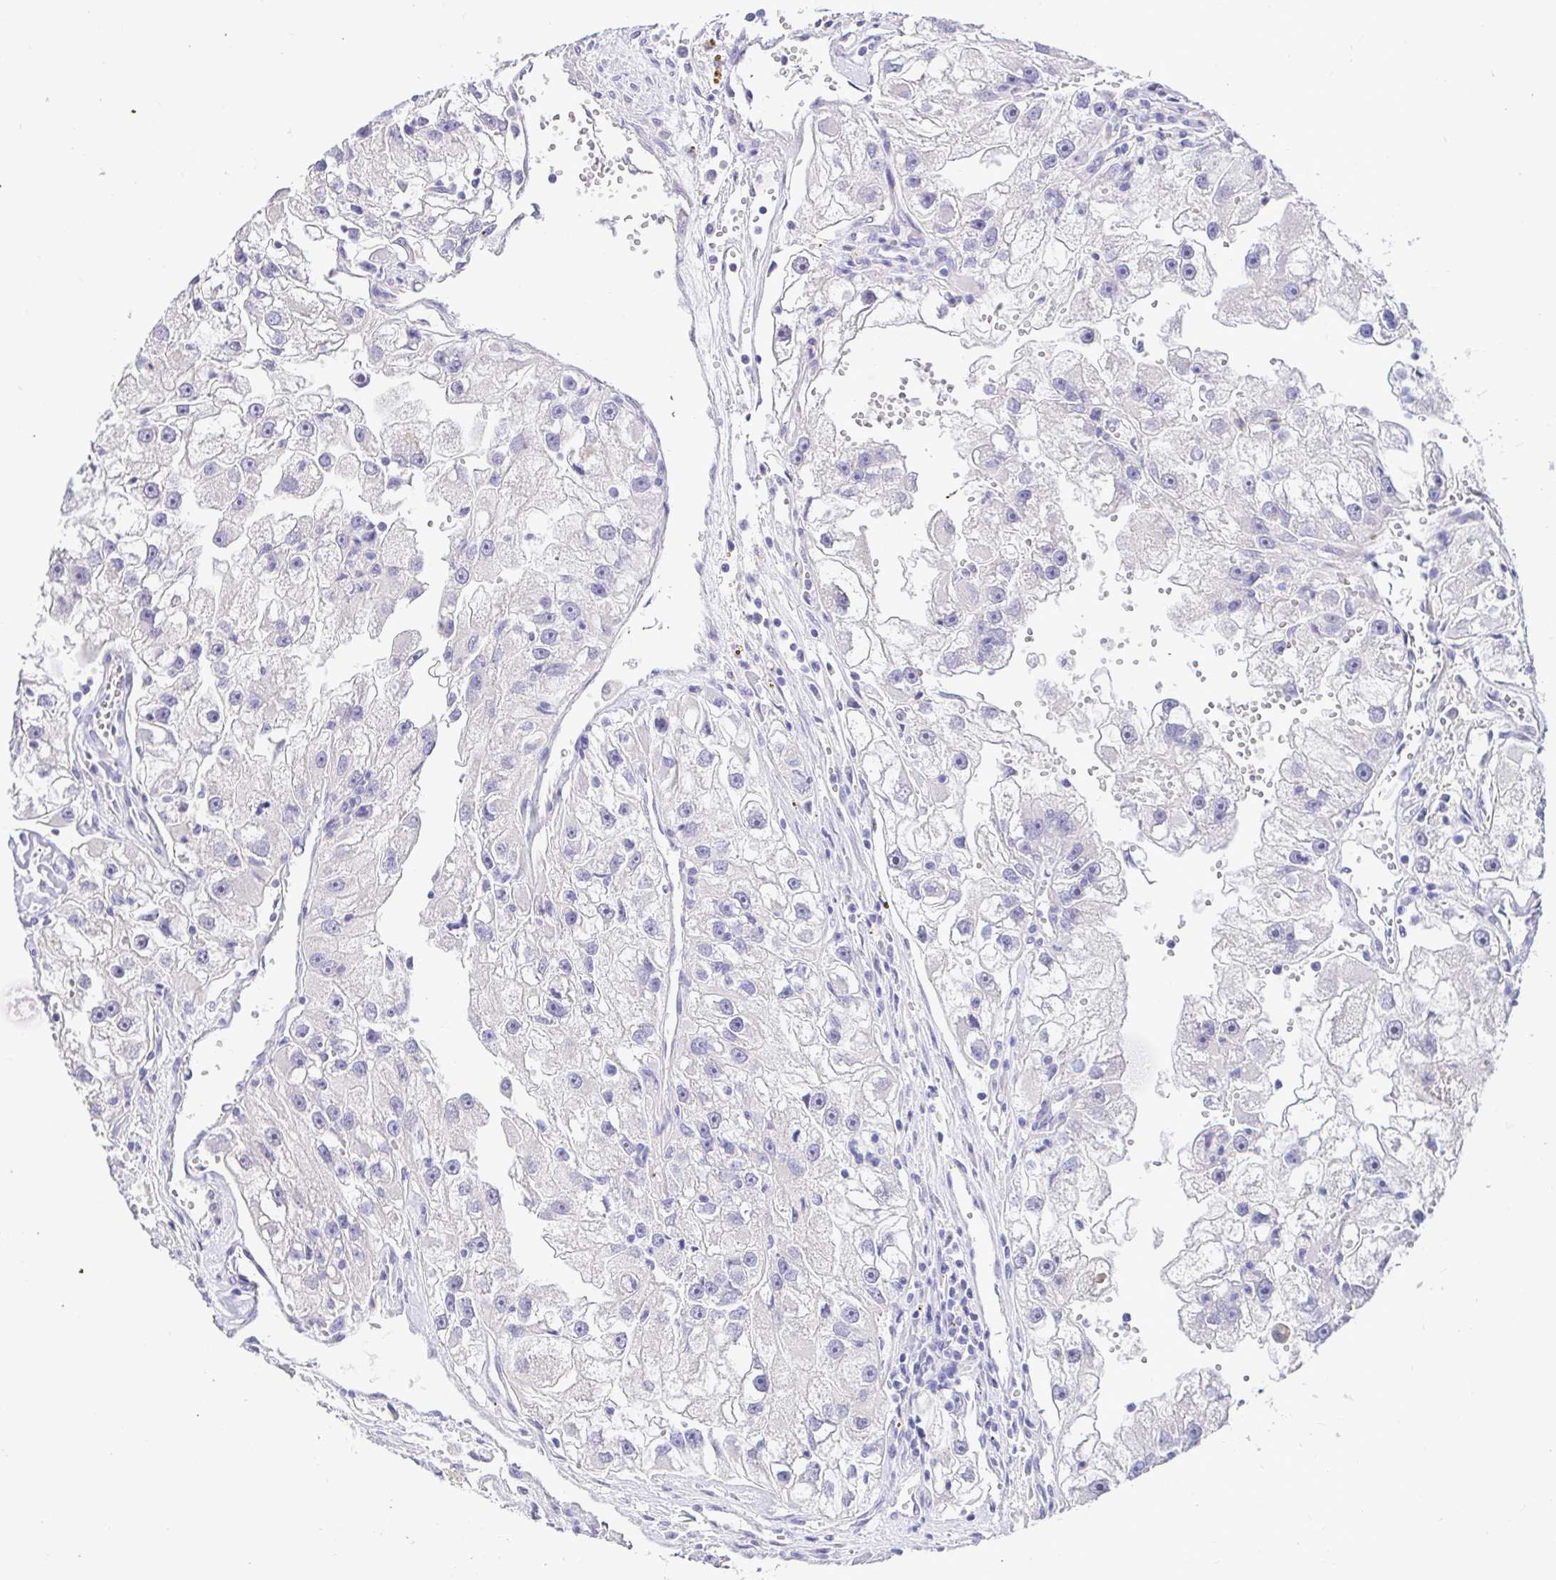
{"staining": {"intensity": "negative", "quantity": "none", "location": "none"}, "tissue": "renal cancer", "cell_type": "Tumor cells", "image_type": "cancer", "snomed": [{"axis": "morphology", "description": "Adenocarcinoma, NOS"}, {"axis": "topography", "description": "Kidney"}], "caption": "This is an IHC photomicrograph of human adenocarcinoma (renal). There is no expression in tumor cells.", "gene": "CDO1", "patient": {"sex": "male", "age": 63}}